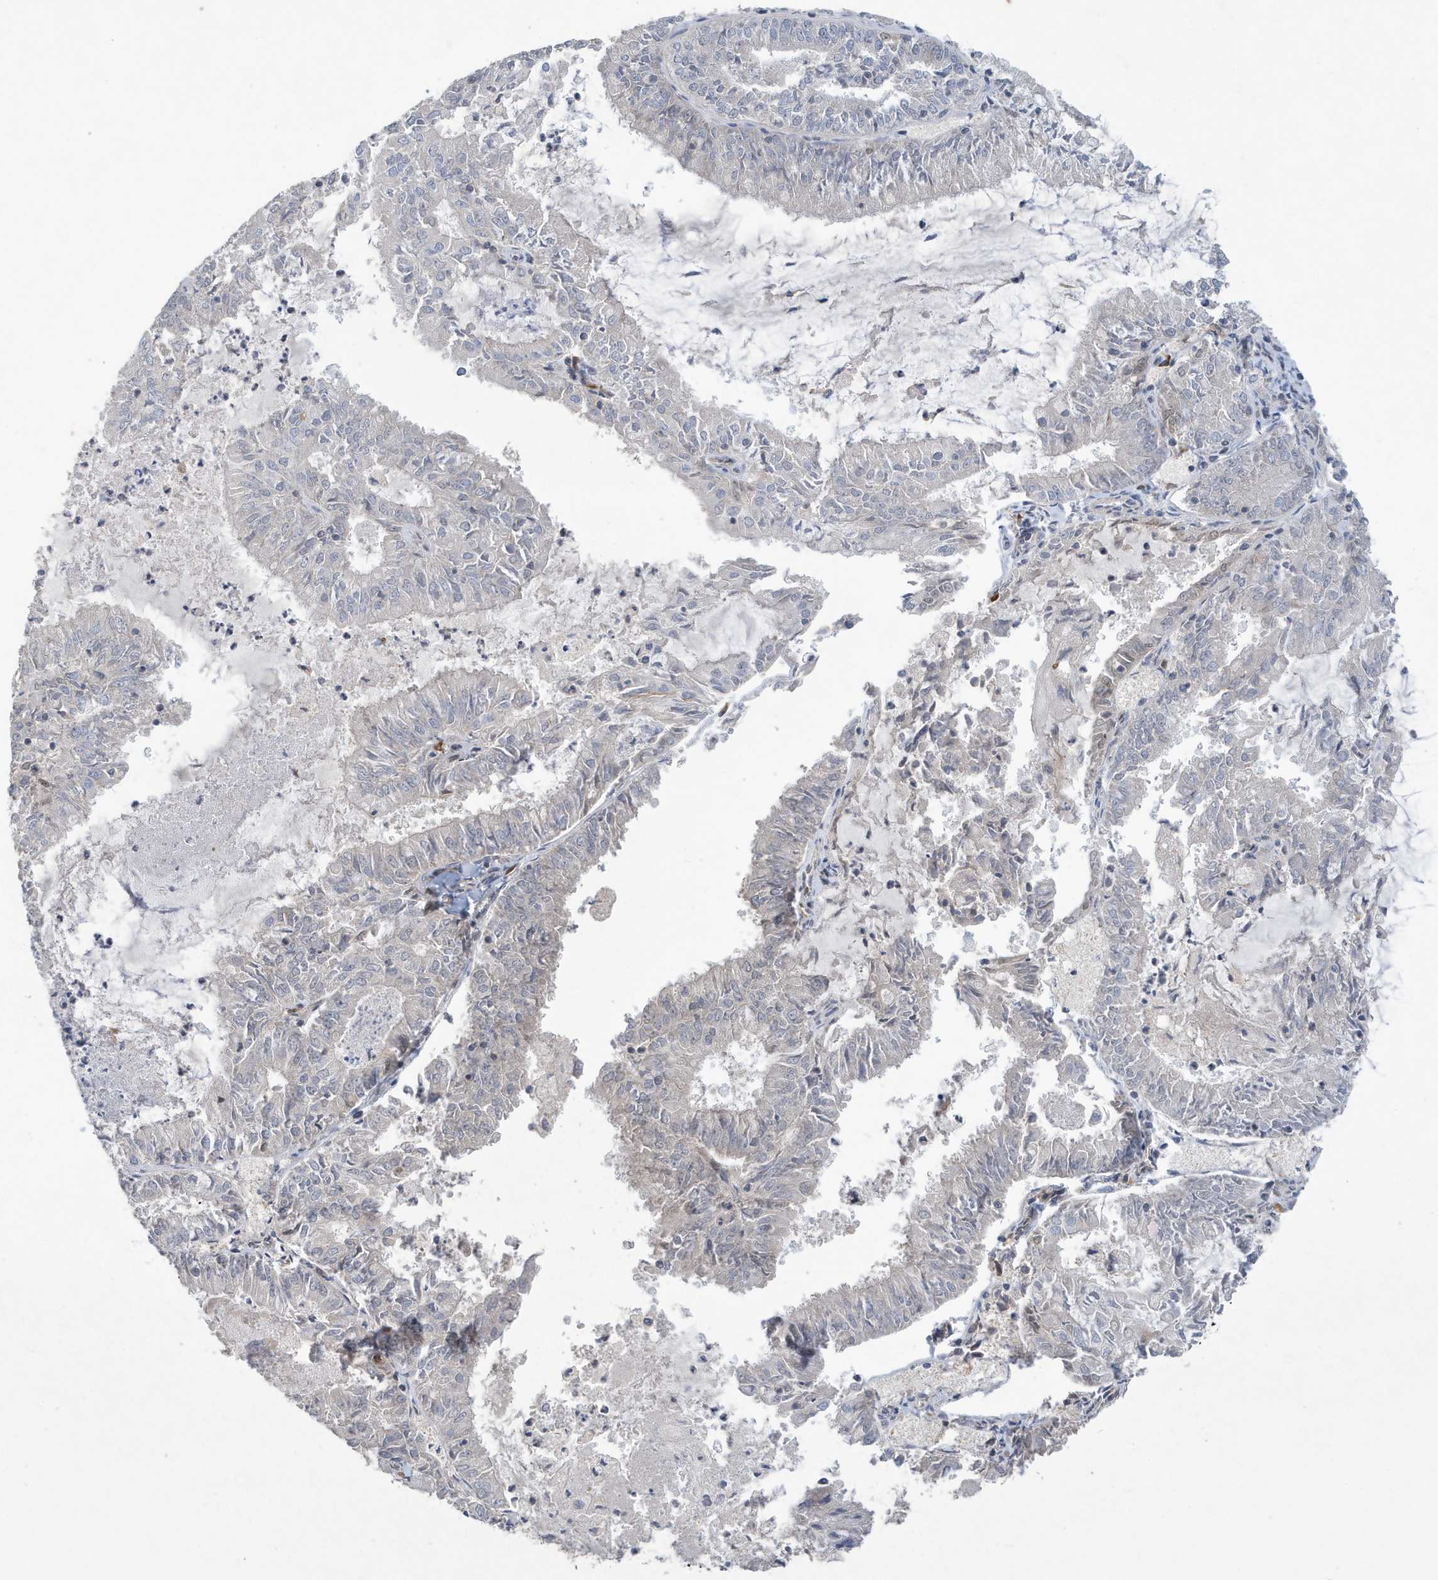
{"staining": {"intensity": "negative", "quantity": "none", "location": "none"}, "tissue": "endometrial cancer", "cell_type": "Tumor cells", "image_type": "cancer", "snomed": [{"axis": "morphology", "description": "Adenocarcinoma, NOS"}, {"axis": "topography", "description": "Endometrium"}], "caption": "Endometrial cancer (adenocarcinoma) was stained to show a protein in brown. There is no significant expression in tumor cells. The staining is performed using DAB (3,3'-diaminobenzidine) brown chromogen with nuclei counter-stained in using hematoxylin.", "gene": "NCOA7", "patient": {"sex": "female", "age": 57}}